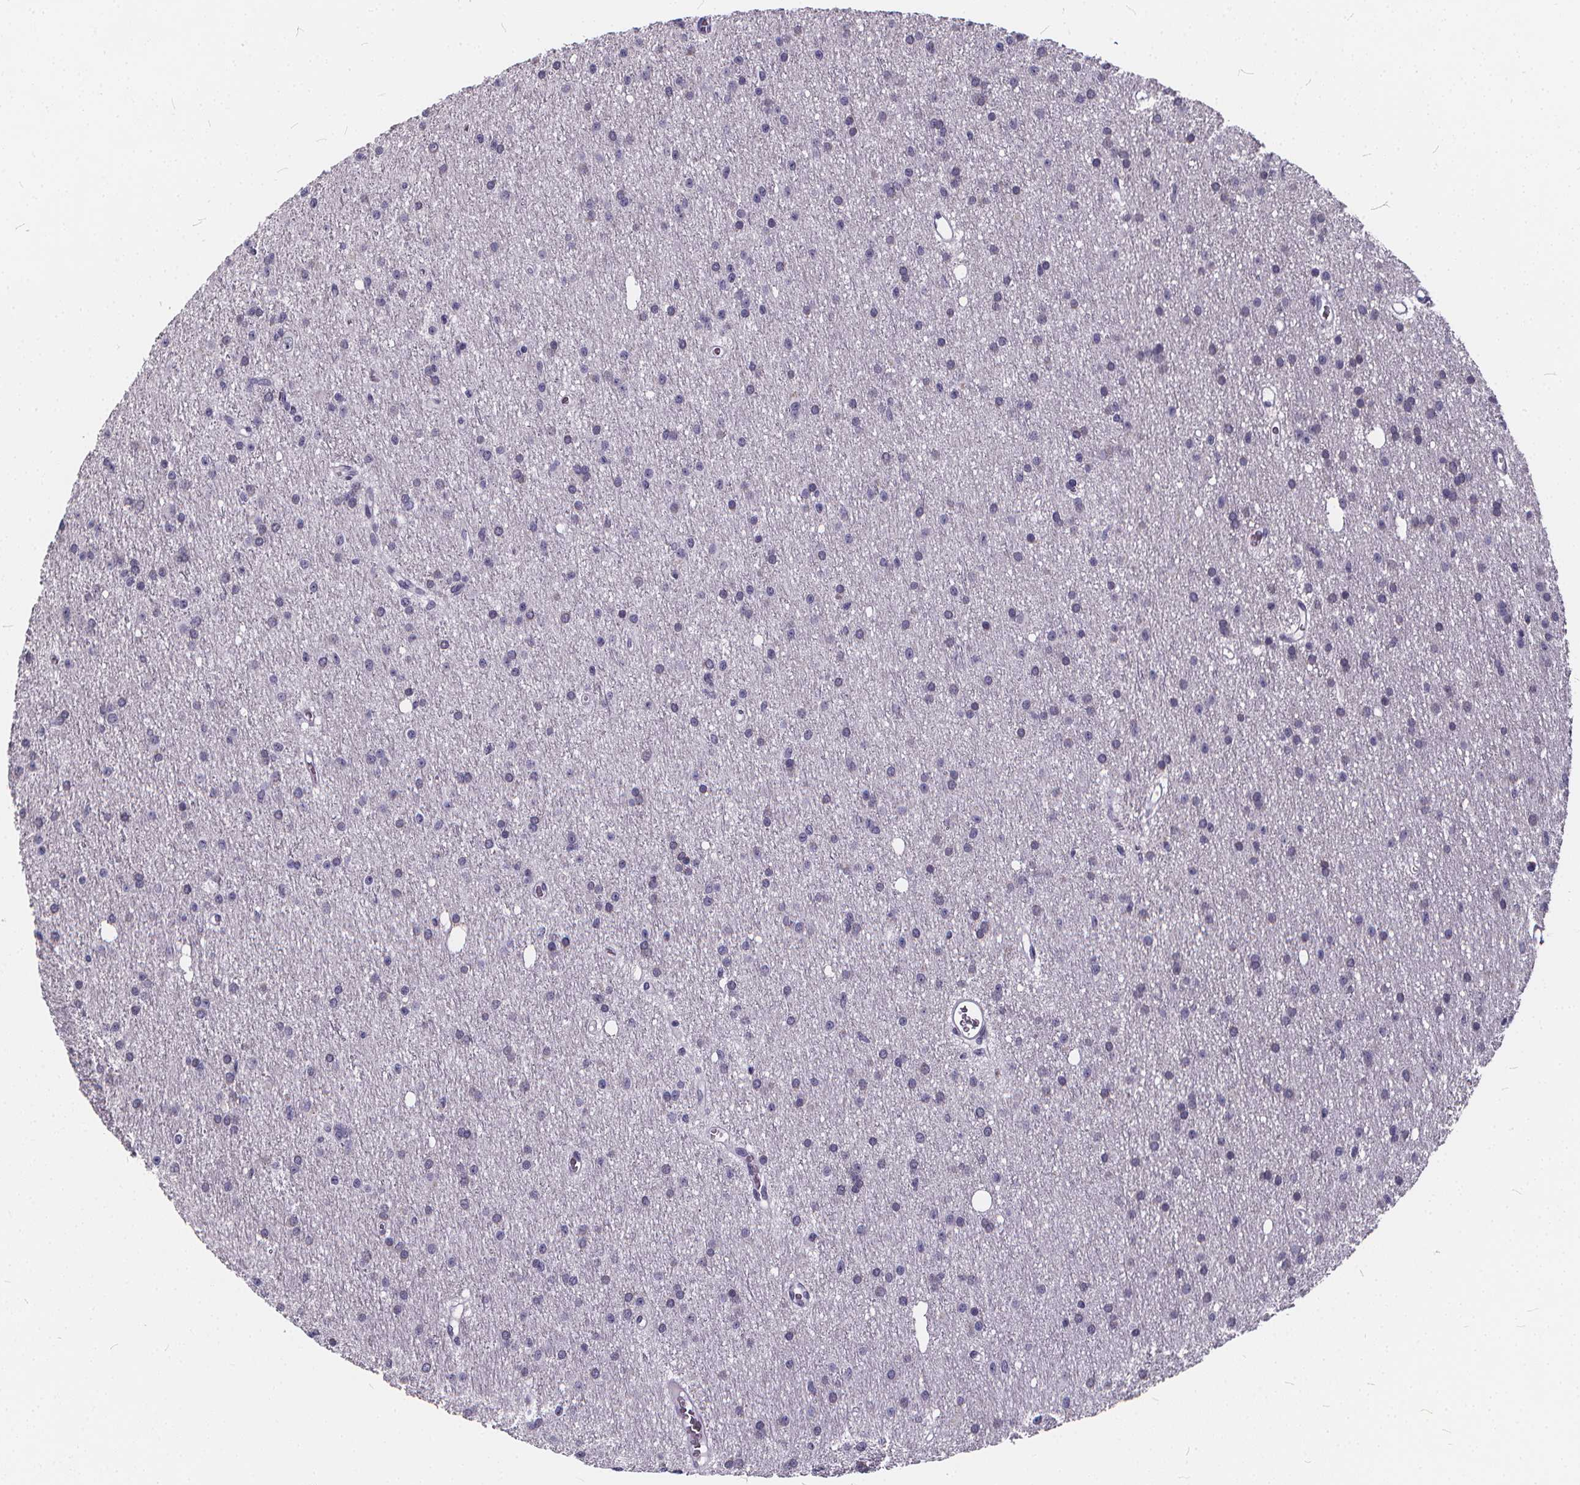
{"staining": {"intensity": "negative", "quantity": "none", "location": "none"}, "tissue": "glioma", "cell_type": "Tumor cells", "image_type": "cancer", "snomed": [{"axis": "morphology", "description": "Glioma, malignant, Low grade"}, {"axis": "topography", "description": "Brain"}], "caption": "Immunohistochemistry photomicrograph of glioma stained for a protein (brown), which displays no staining in tumor cells. (DAB (3,3'-diaminobenzidine) immunohistochemistry with hematoxylin counter stain).", "gene": "SPEF2", "patient": {"sex": "male", "age": 27}}